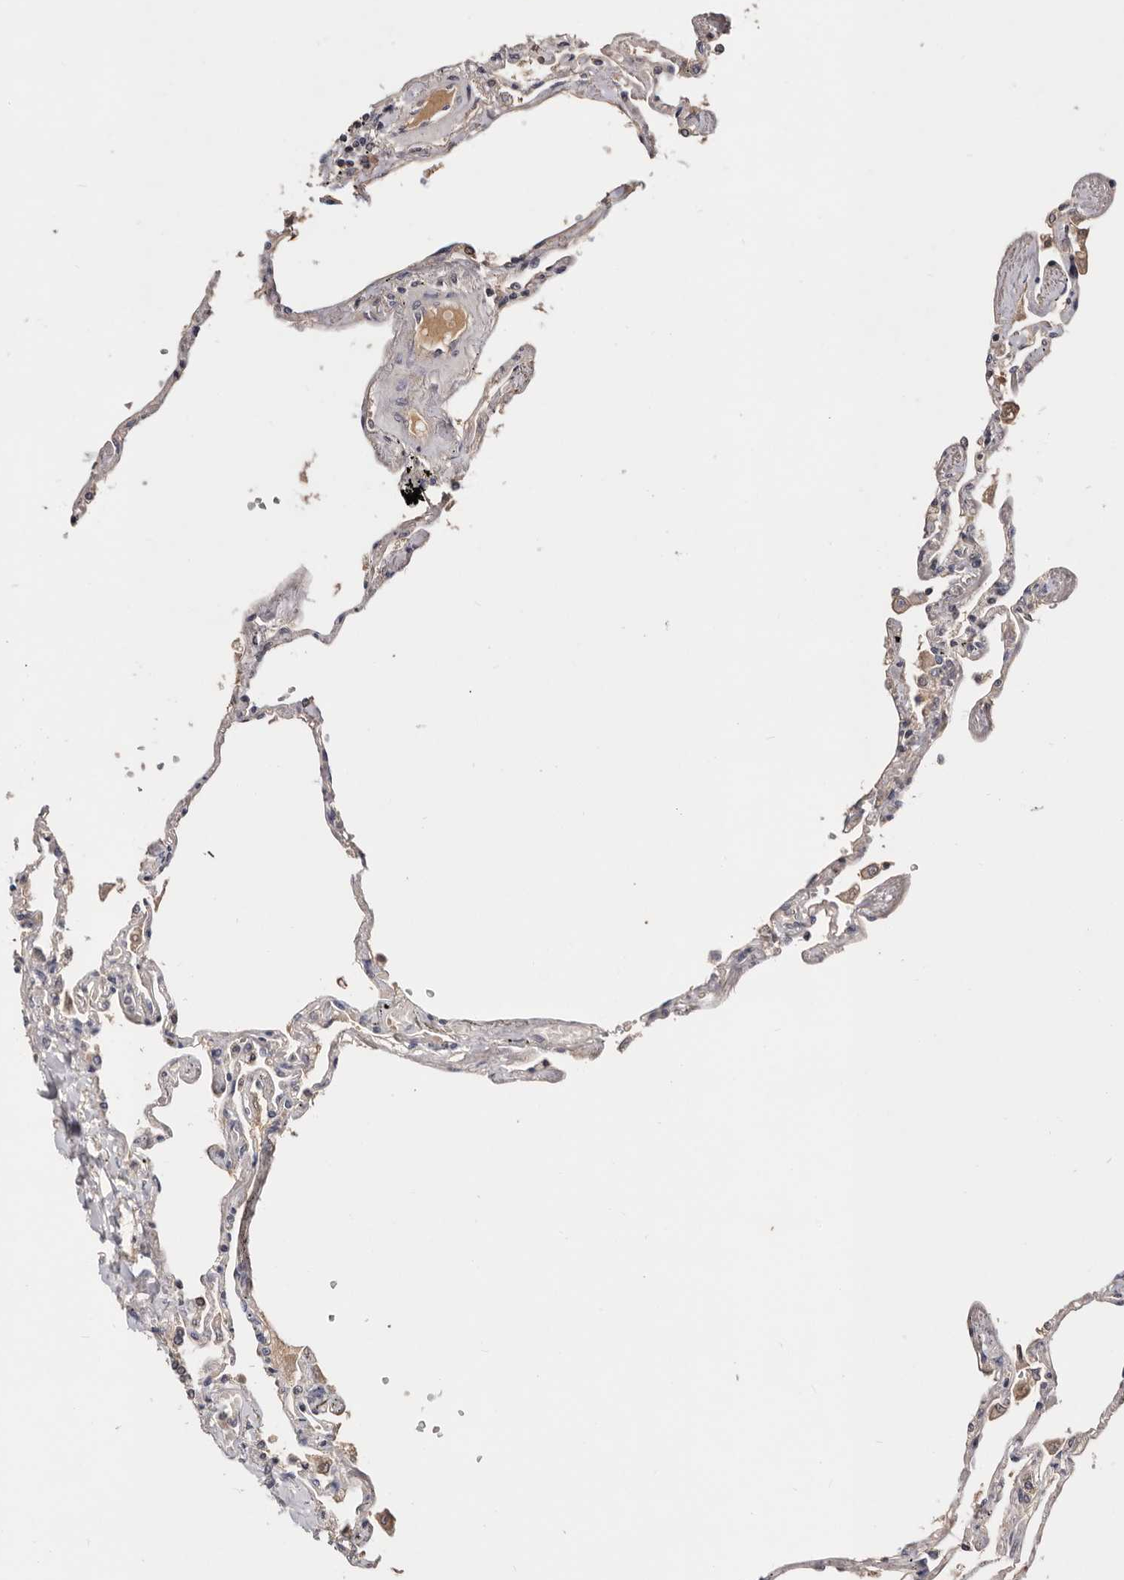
{"staining": {"intensity": "weak", "quantity": "<25%", "location": "cytoplasmic/membranous"}, "tissue": "lung", "cell_type": "Alveolar cells", "image_type": "normal", "snomed": [{"axis": "morphology", "description": "Normal tissue, NOS"}, {"axis": "topography", "description": "Lung"}], "caption": "The photomicrograph reveals no staining of alveolar cells in normal lung. (DAB (3,3'-diaminobenzidine) immunohistochemistry (IHC), high magnification).", "gene": "DOP1A", "patient": {"sex": "female", "age": 67}}